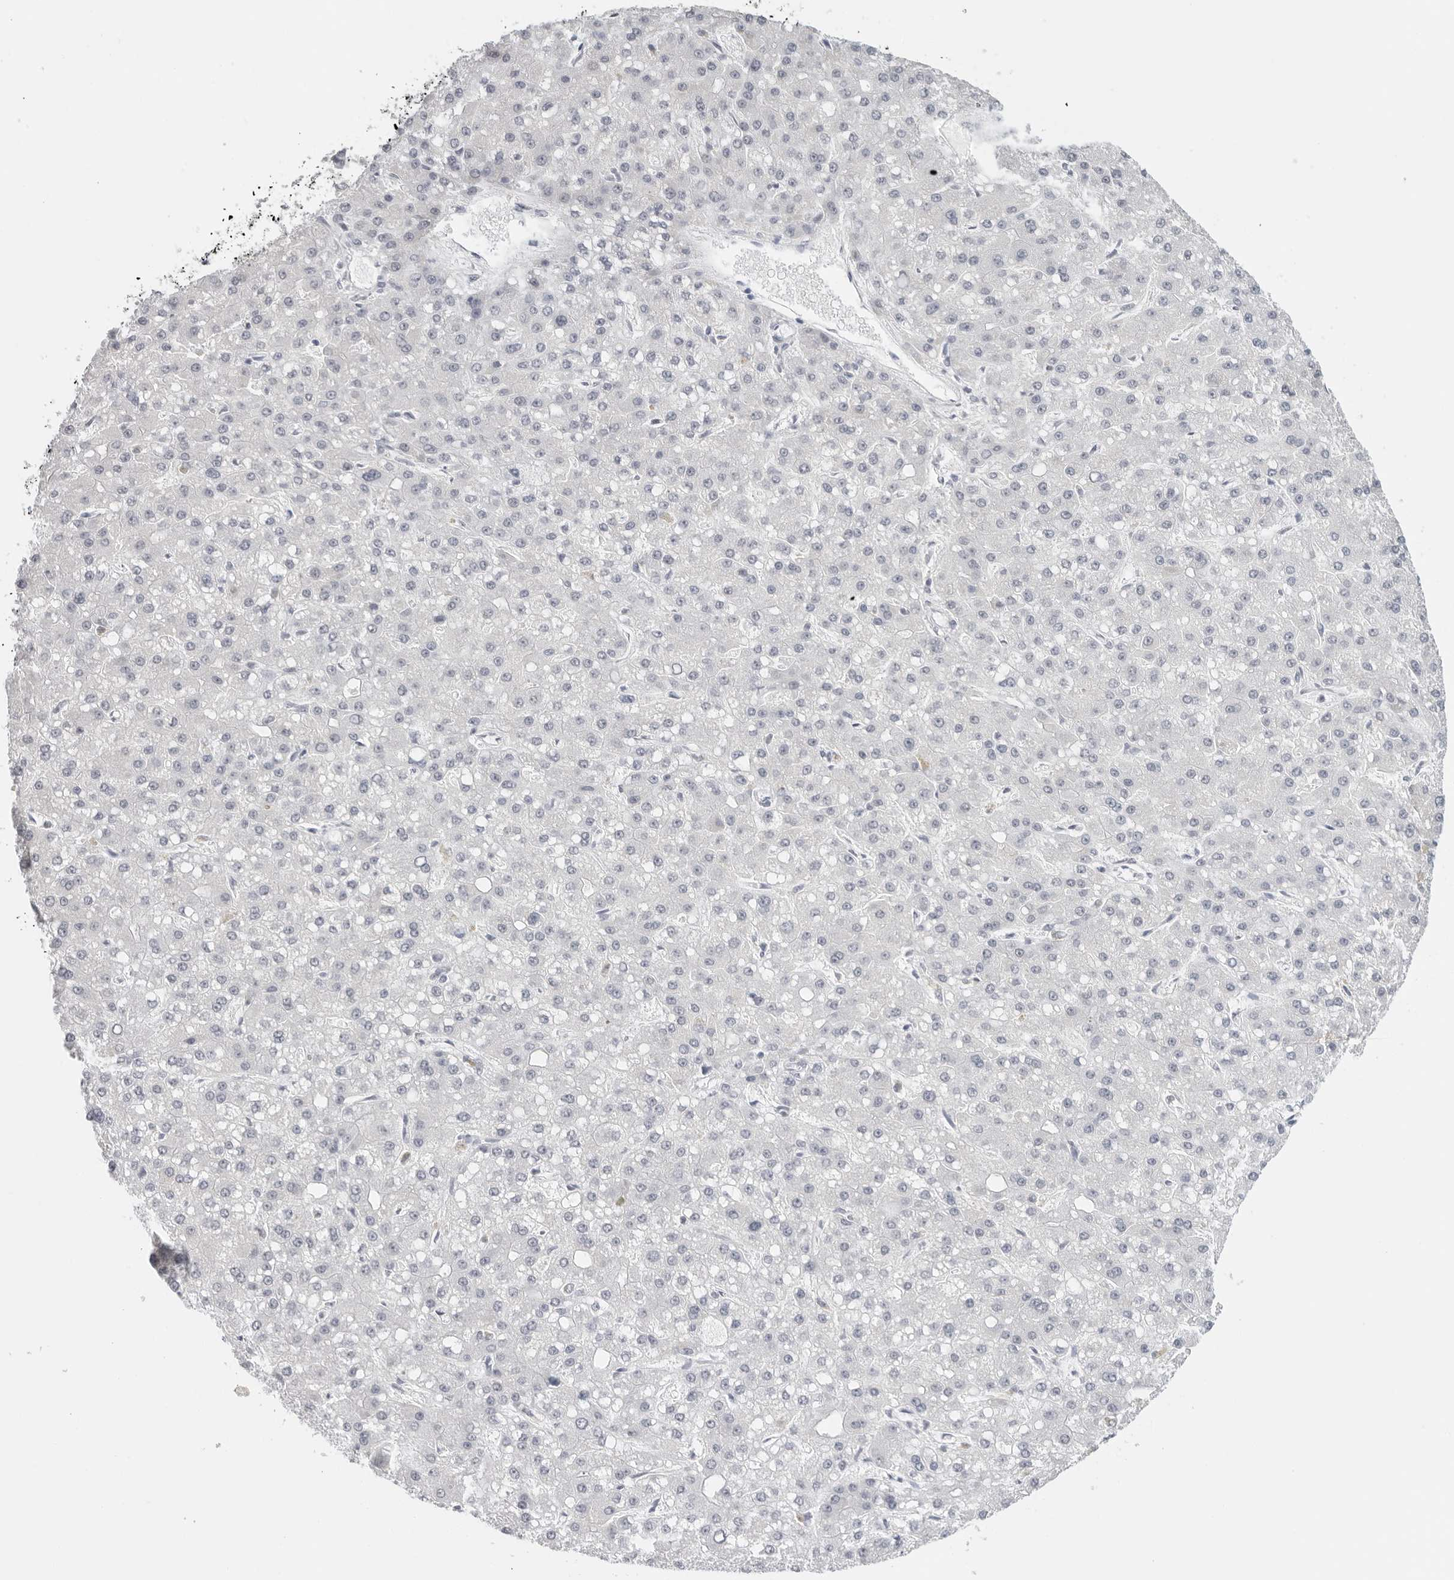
{"staining": {"intensity": "negative", "quantity": "none", "location": "none"}, "tissue": "liver cancer", "cell_type": "Tumor cells", "image_type": "cancer", "snomed": [{"axis": "morphology", "description": "Carcinoma, Hepatocellular, NOS"}, {"axis": "topography", "description": "Liver"}], "caption": "Histopathology image shows no significant protein expression in tumor cells of liver hepatocellular carcinoma.", "gene": "FOXK2", "patient": {"sex": "male", "age": 67}}